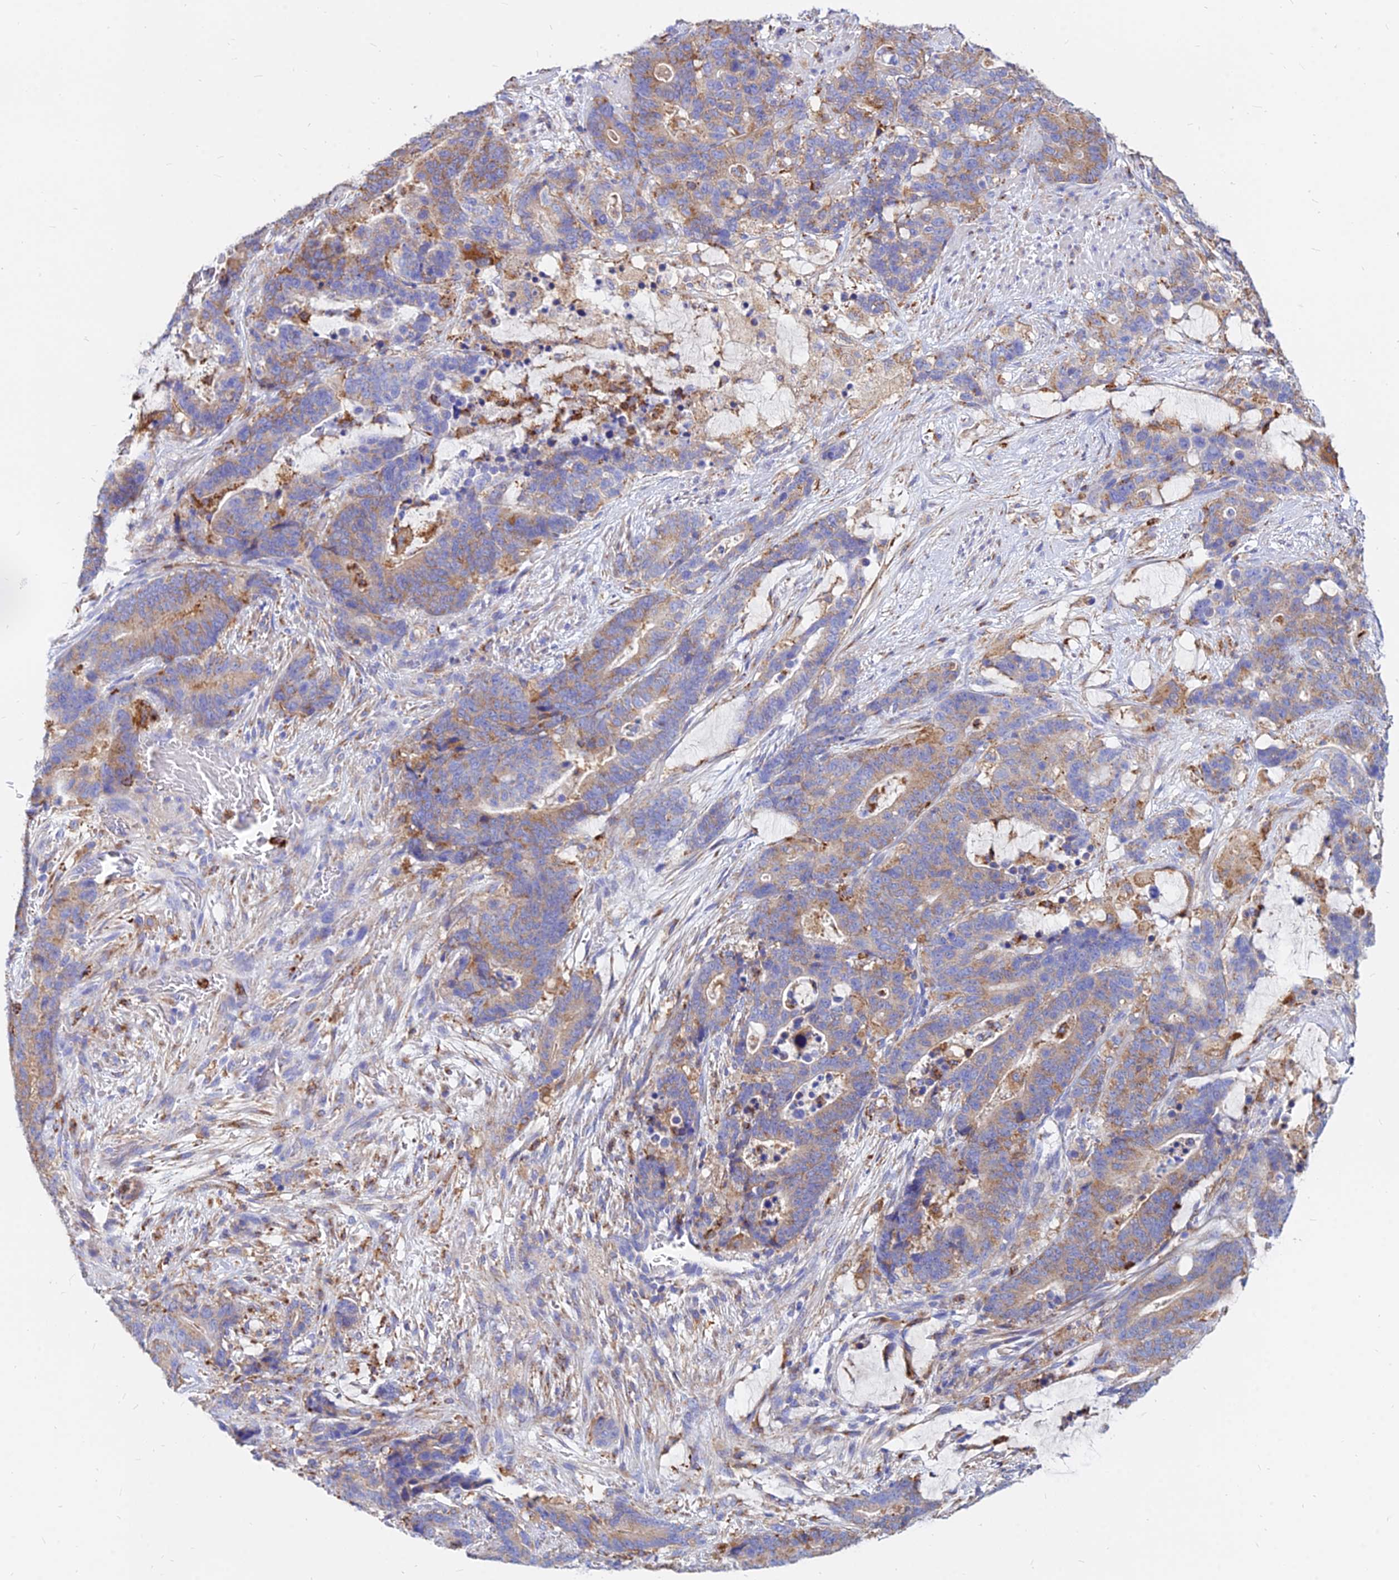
{"staining": {"intensity": "moderate", "quantity": ">75%", "location": "cytoplasmic/membranous"}, "tissue": "stomach cancer", "cell_type": "Tumor cells", "image_type": "cancer", "snomed": [{"axis": "morphology", "description": "Adenocarcinoma, NOS"}, {"axis": "topography", "description": "Stomach"}], "caption": "Immunohistochemistry micrograph of human adenocarcinoma (stomach) stained for a protein (brown), which shows medium levels of moderate cytoplasmic/membranous expression in approximately >75% of tumor cells.", "gene": "AGTRAP", "patient": {"sex": "female", "age": 76}}